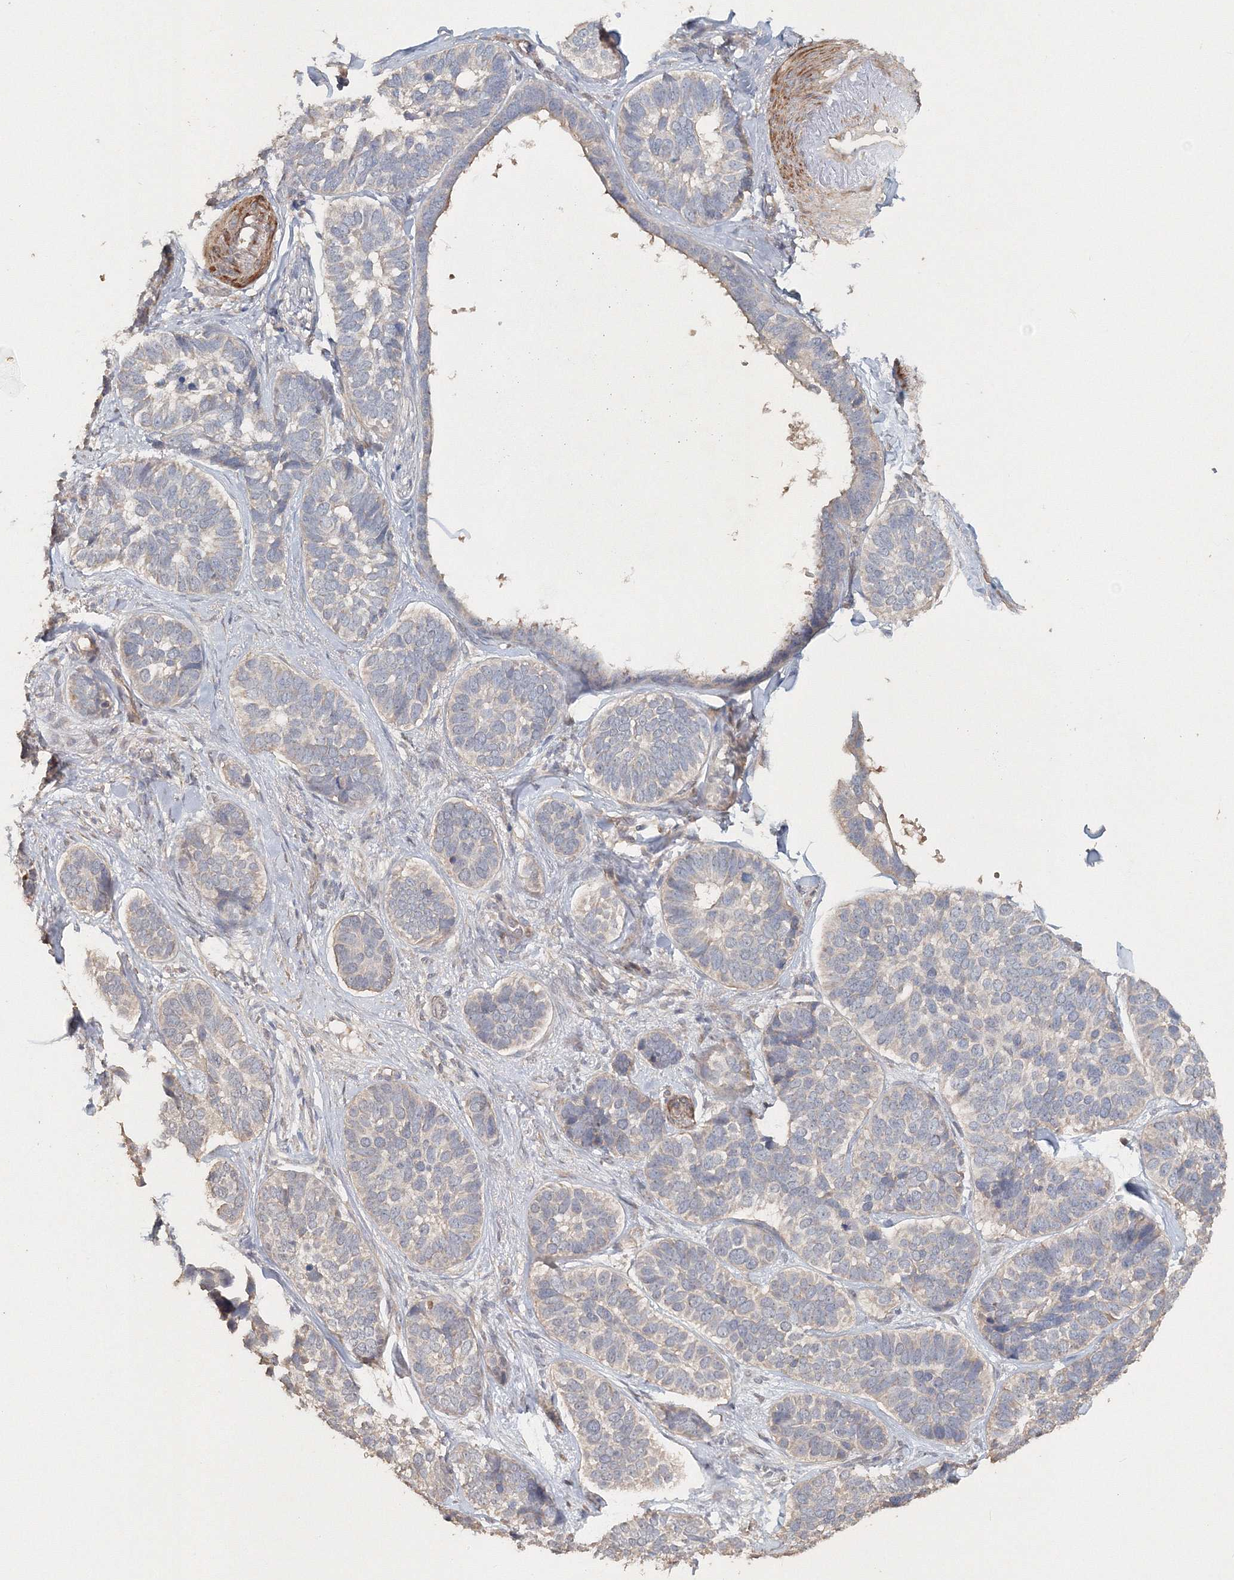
{"staining": {"intensity": "negative", "quantity": "none", "location": "none"}, "tissue": "skin cancer", "cell_type": "Tumor cells", "image_type": "cancer", "snomed": [{"axis": "morphology", "description": "Basal cell carcinoma"}, {"axis": "topography", "description": "Skin"}], "caption": "The image exhibits no significant positivity in tumor cells of basal cell carcinoma (skin).", "gene": "NALF2", "patient": {"sex": "male", "age": 62}}